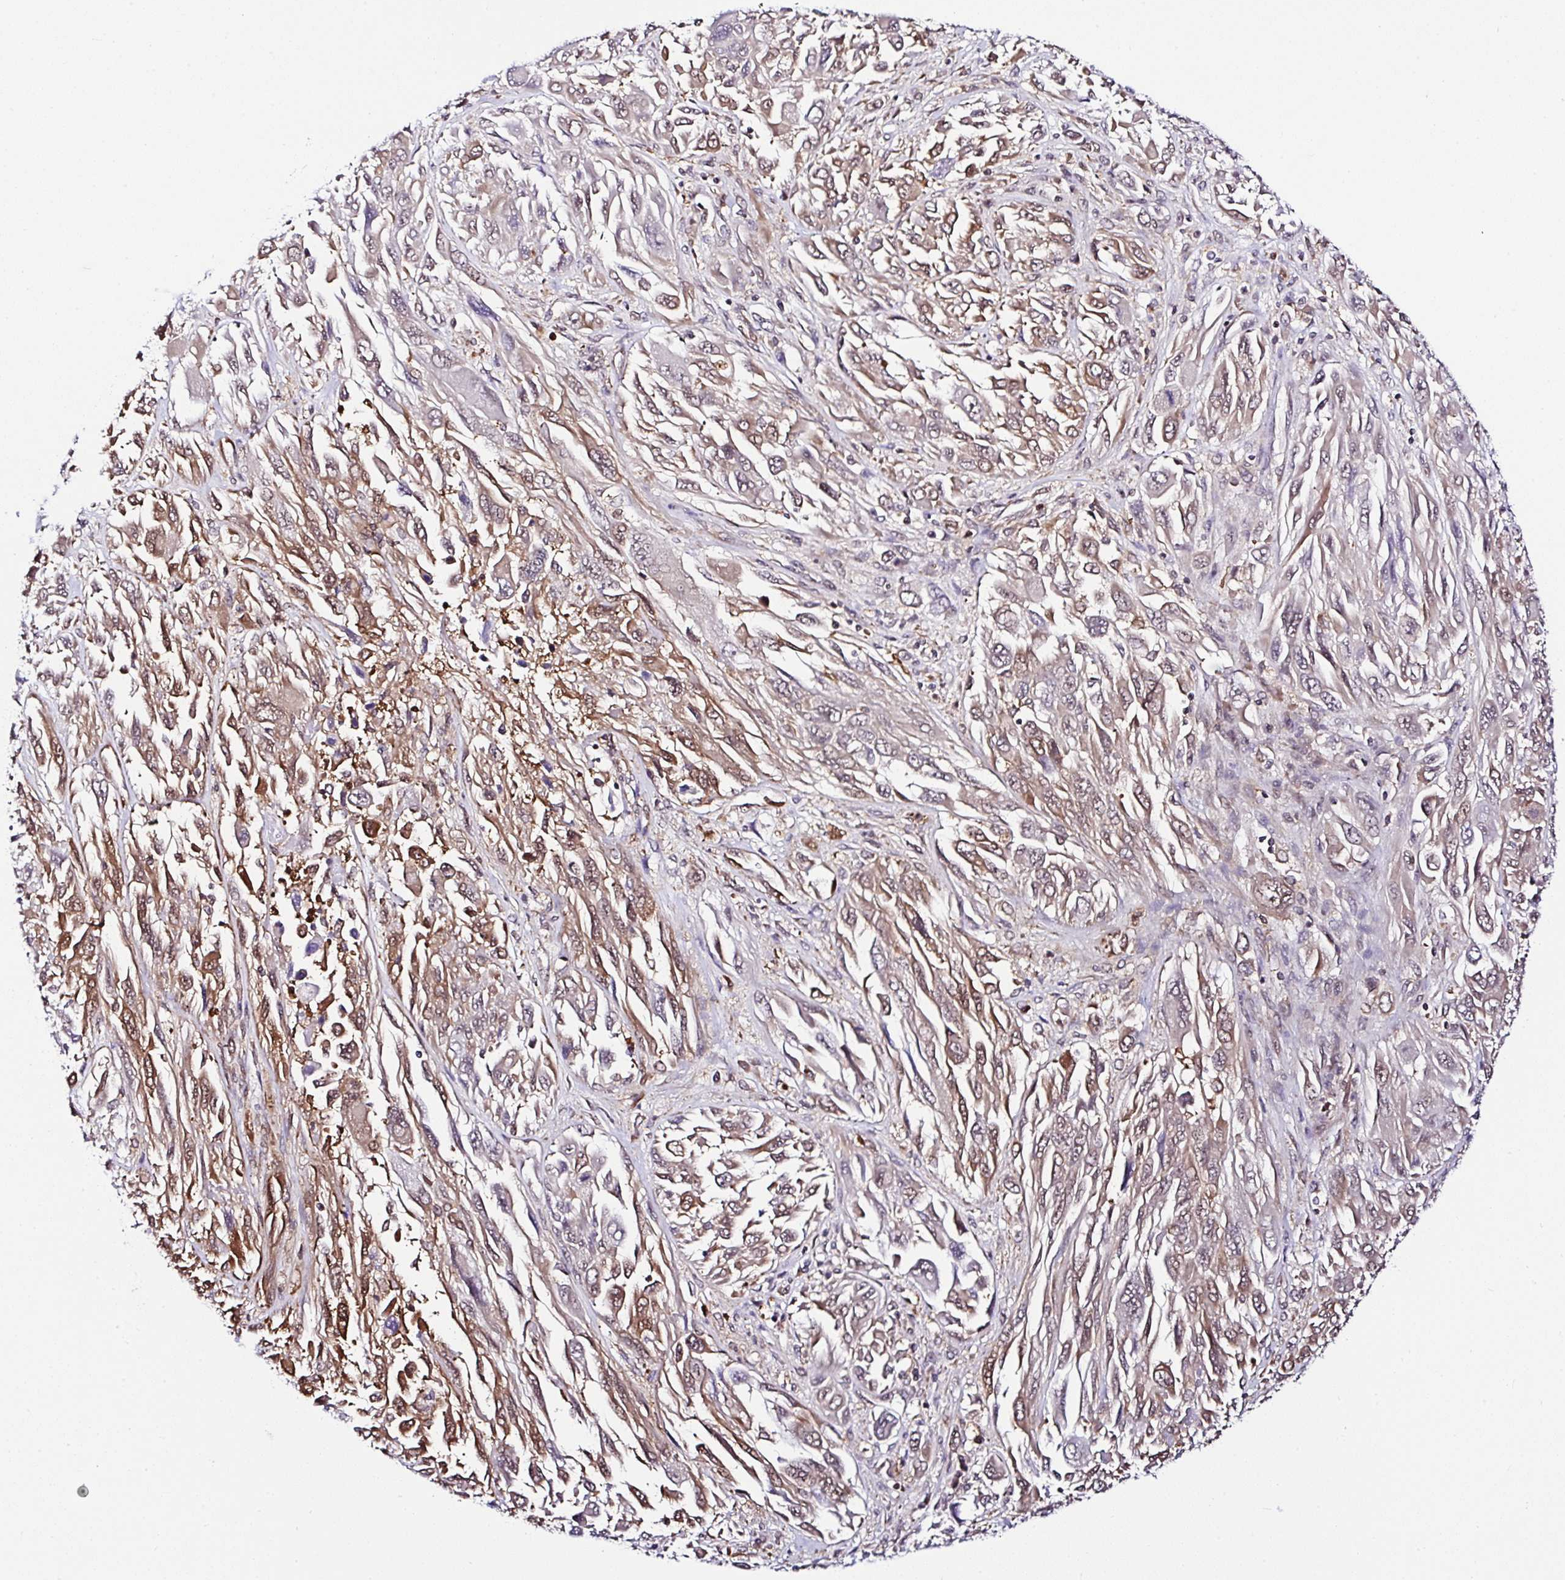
{"staining": {"intensity": "weak", "quantity": "25%-75%", "location": "cytoplasmic/membranous"}, "tissue": "melanoma", "cell_type": "Tumor cells", "image_type": "cancer", "snomed": [{"axis": "morphology", "description": "Malignant melanoma, NOS"}, {"axis": "topography", "description": "Skin"}], "caption": "High-power microscopy captured an IHC photomicrograph of melanoma, revealing weak cytoplasmic/membranous positivity in about 25%-75% of tumor cells.", "gene": "PIN4", "patient": {"sex": "female", "age": 91}}